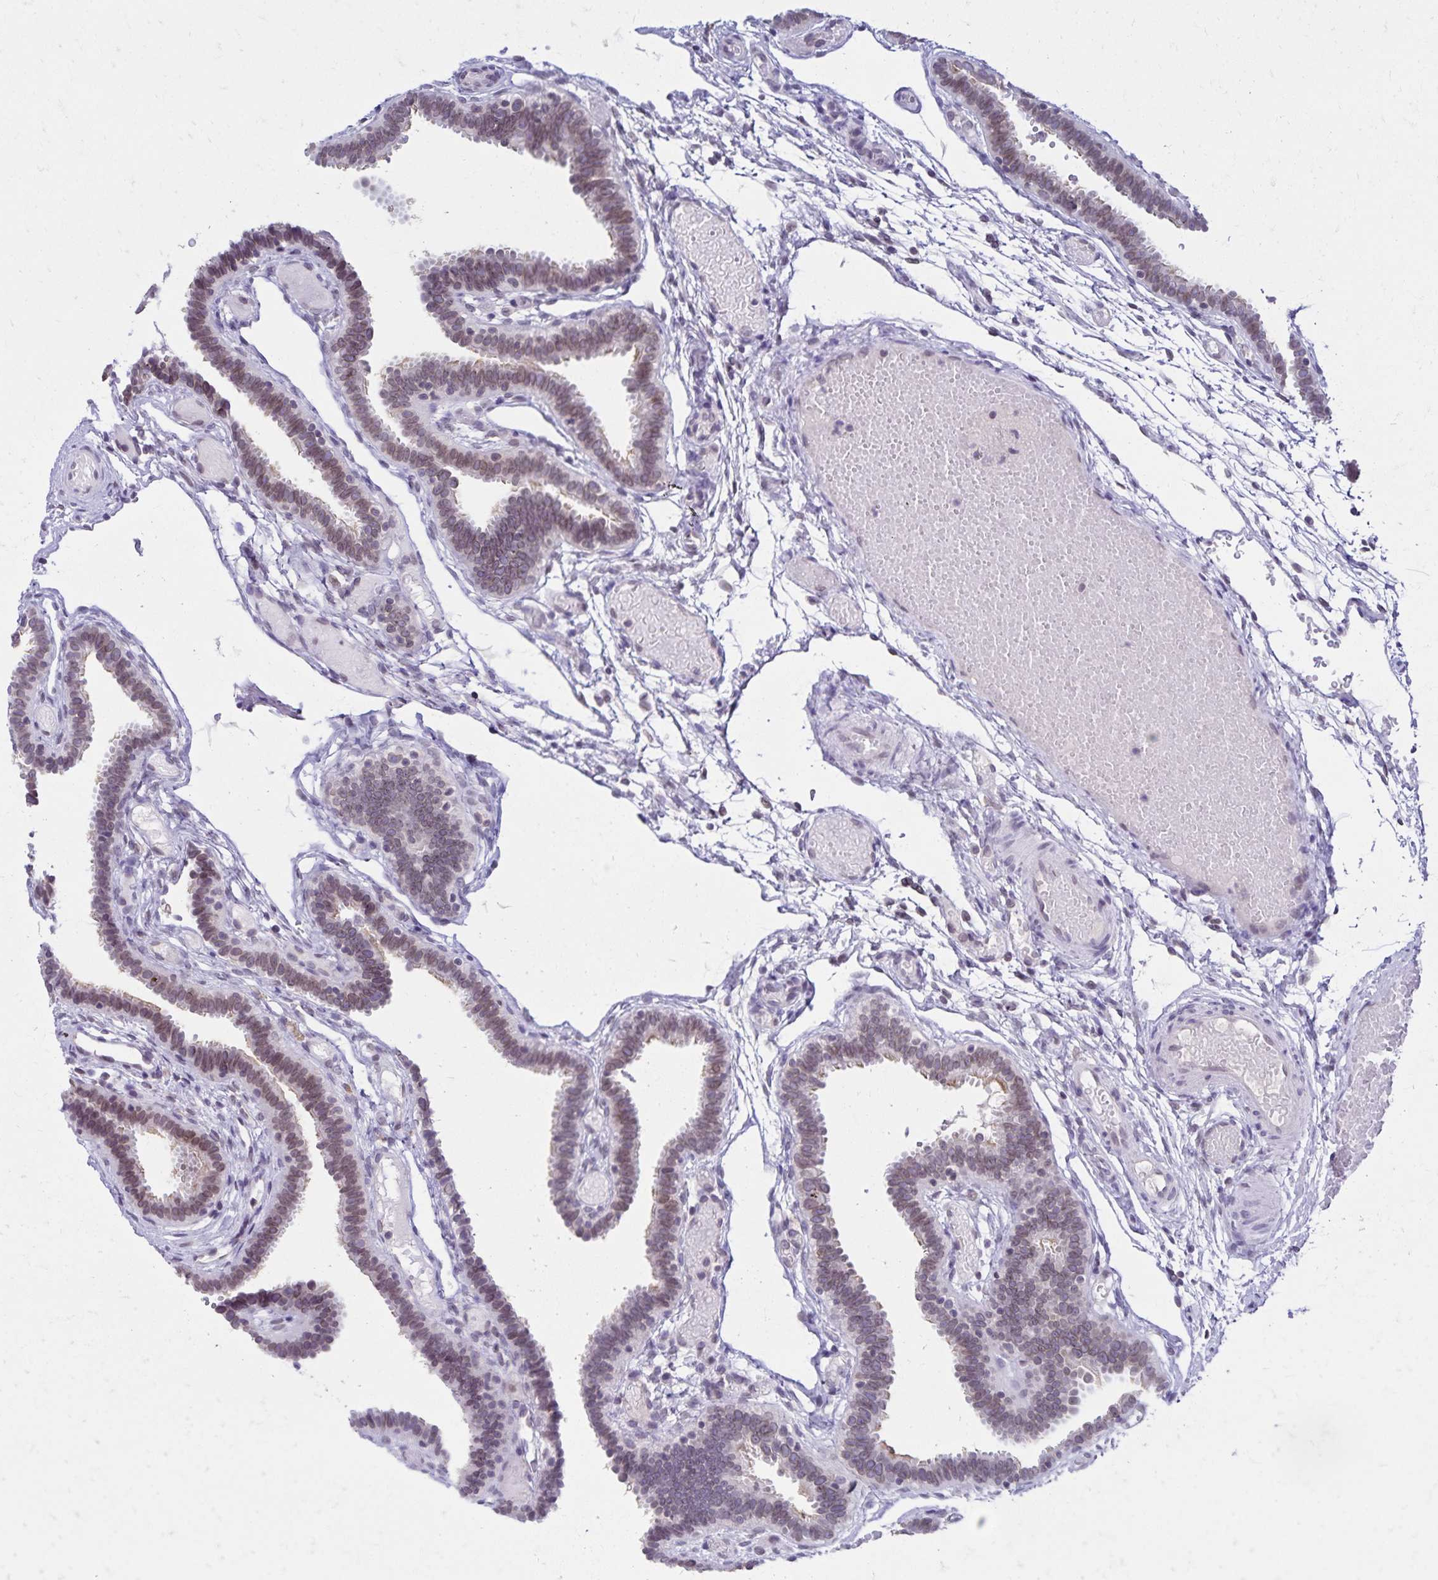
{"staining": {"intensity": "weak", "quantity": "25%-75%", "location": "cytoplasmic/membranous,nuclear"}, "tissue": "fallopian tube", "cell_type": "Glandular cells", "image_type": "normal", "snomed": [{"axis": "morphology", "description": "Normal tissue, NOS"}, {"axis": "topography", "description": "Fallopian tube"}], "caption": "About 25%-75% of glandular cells in normal fallopian tube reveal weak cytoplasmic/membranous,nuclear protein staining as visualized by brown immunohistochemical staining.", "gene": "FAM166C", "patient": {"sex": "female", "age": 37}}